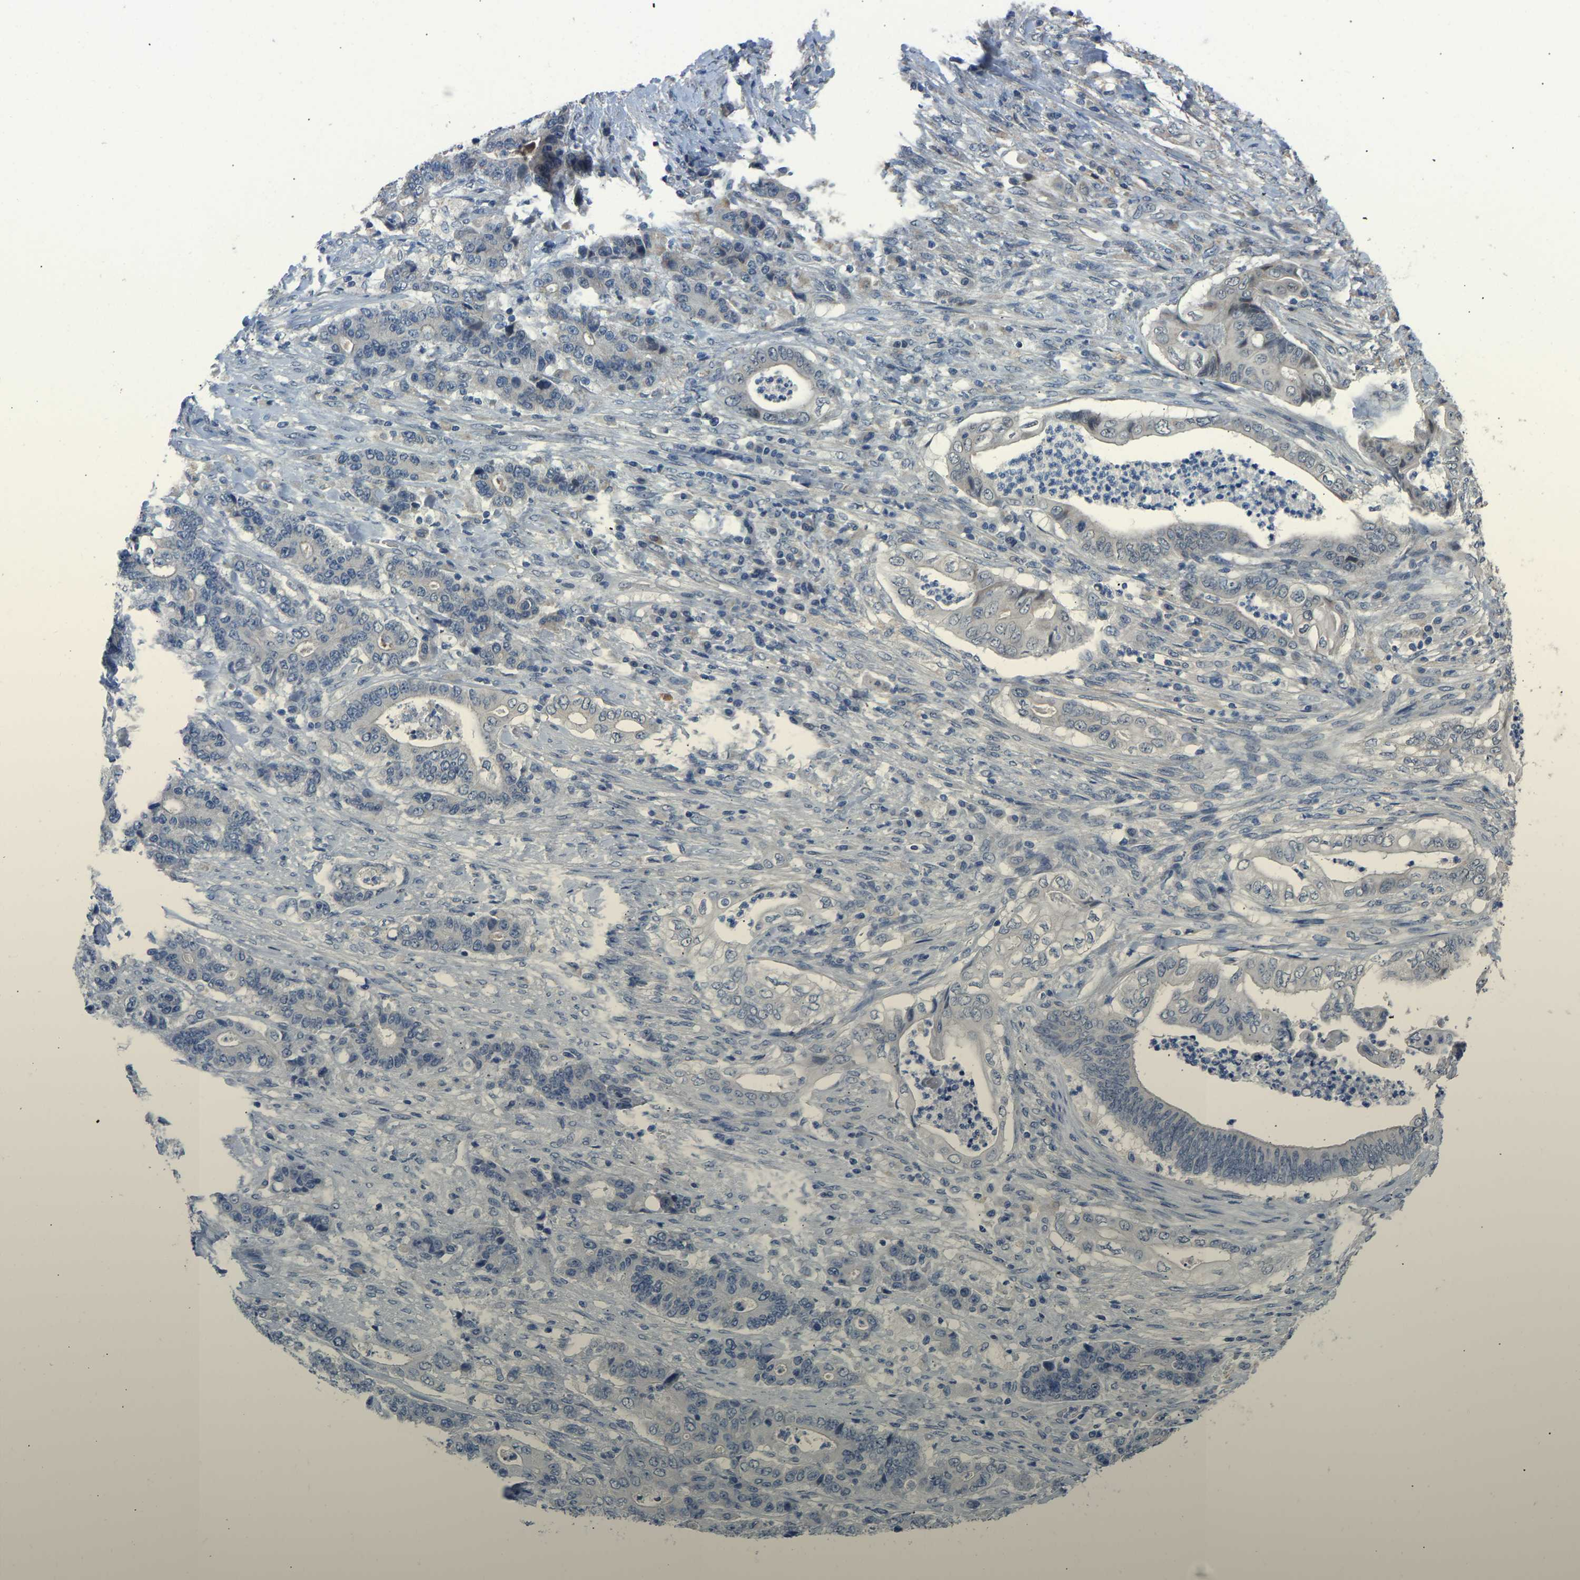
{"staining": {"intensity": "negative", "quantity": "none", "location": "none"}, "tissue": "stomach cancer", "cell_type": "Tumor cells", "image_type": "cancer", "snomed": [{"axis": "morphology", "description": "Adenocarcinoma, NOS"}, {"axis": "topography", "description": "Stomach"}], "caption": "Stomach cancer was stained to show a protein in brown. There is no significant staining in tumor cells.", "gene": "CDK2AP1", "patient": {"sex": "female", "age": 73}}